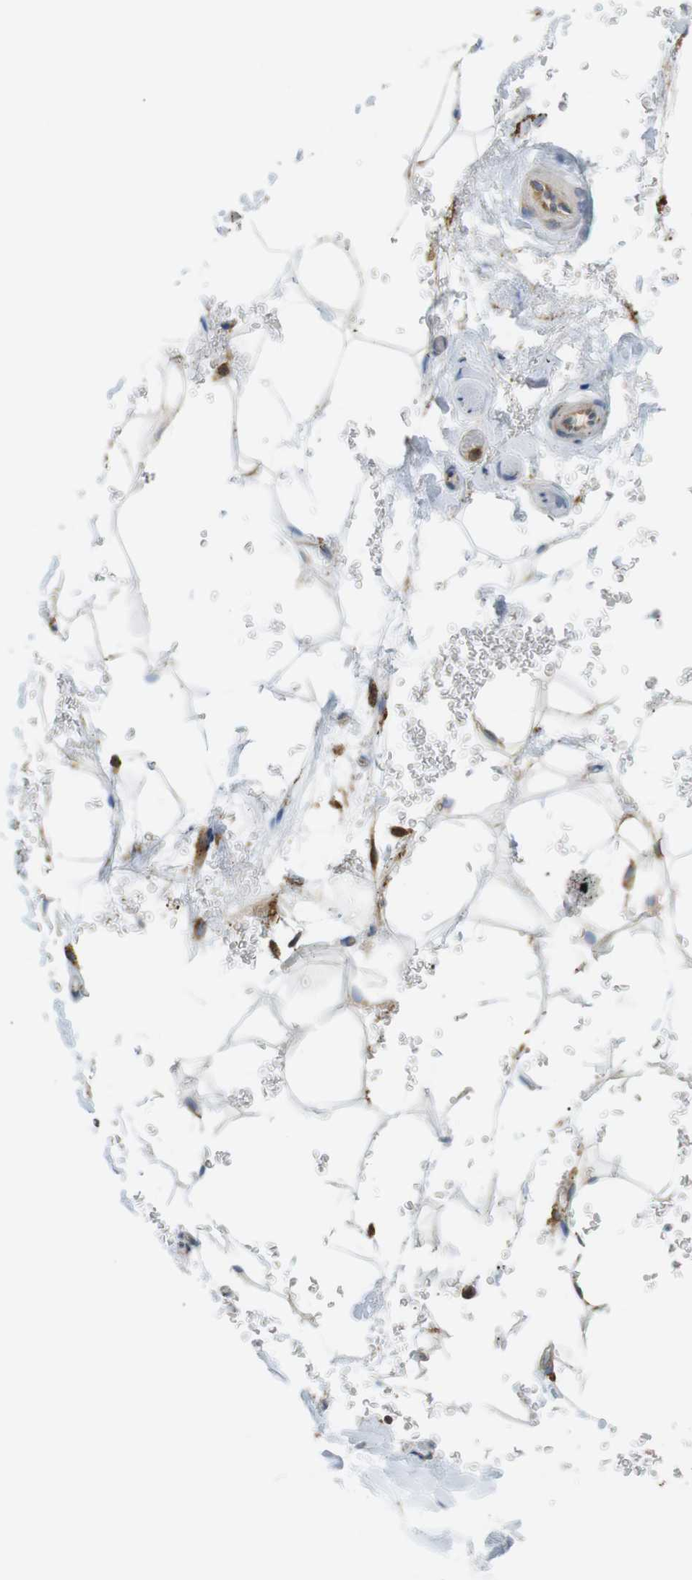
{"staining": {"intensity": "negative", "quantity": "none", "location": "none"}, "tissue": "adipose tissue", "cell_type": "Adipocytes", "image_type": "normal", "snomed": [{"axis": "morphology", "description": "Normal tissue, NOS"}, {"axis": "topography", "description": "Peripheral nerve tissue"}], "caption": "The micrograph displays no significant expression in adipocytes of adipose tissue.", "gene": "MBOAT2", "patient": {"sex": "male", "age": 70}}